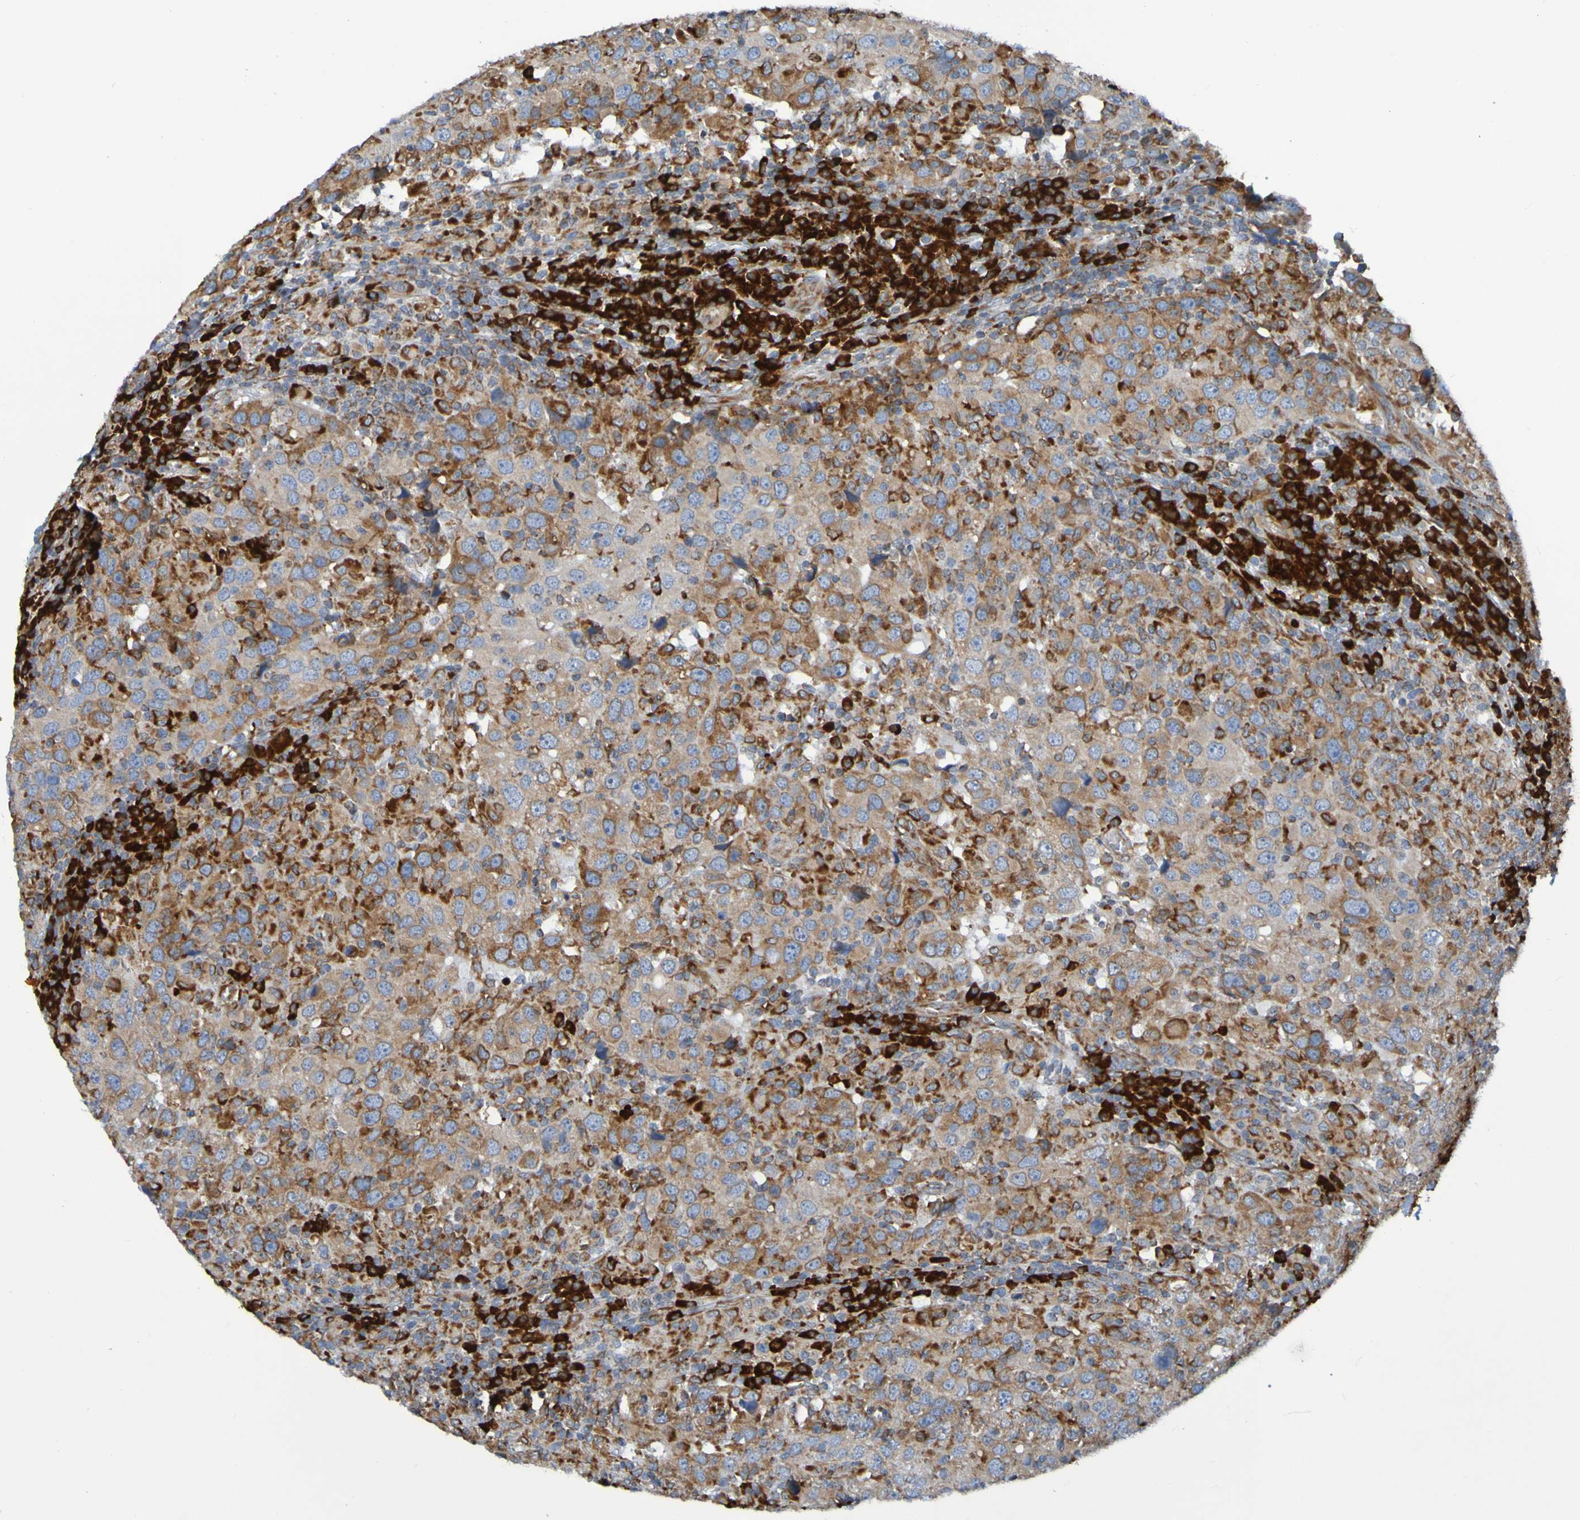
{"staining": {"intensity": "moderate", "quantity": ">75%", "location": "cytoplasmic/membranous"}, "tissue": "head and neck cancer", "cell_type": "Tumor cells", "image_type": "cancer", "snomed": [{"axis": "morphology", "description": "Adenocarcinoma, NOS"}, {"axis": "topography", "description": "Salivary gland"}, {"axis": "topography", "description": "Head-Neck"}], "caption": "A histopathology image of human head and neck adenocarcinoma stained for a protein displays moderate cytoplasmic/membranous brown staining in tumor cells. (DAB = brown stain, brightfield microscopy at high magnification).", "gene": "SSR1", "patient": {"sex": "female", "age": 65}}